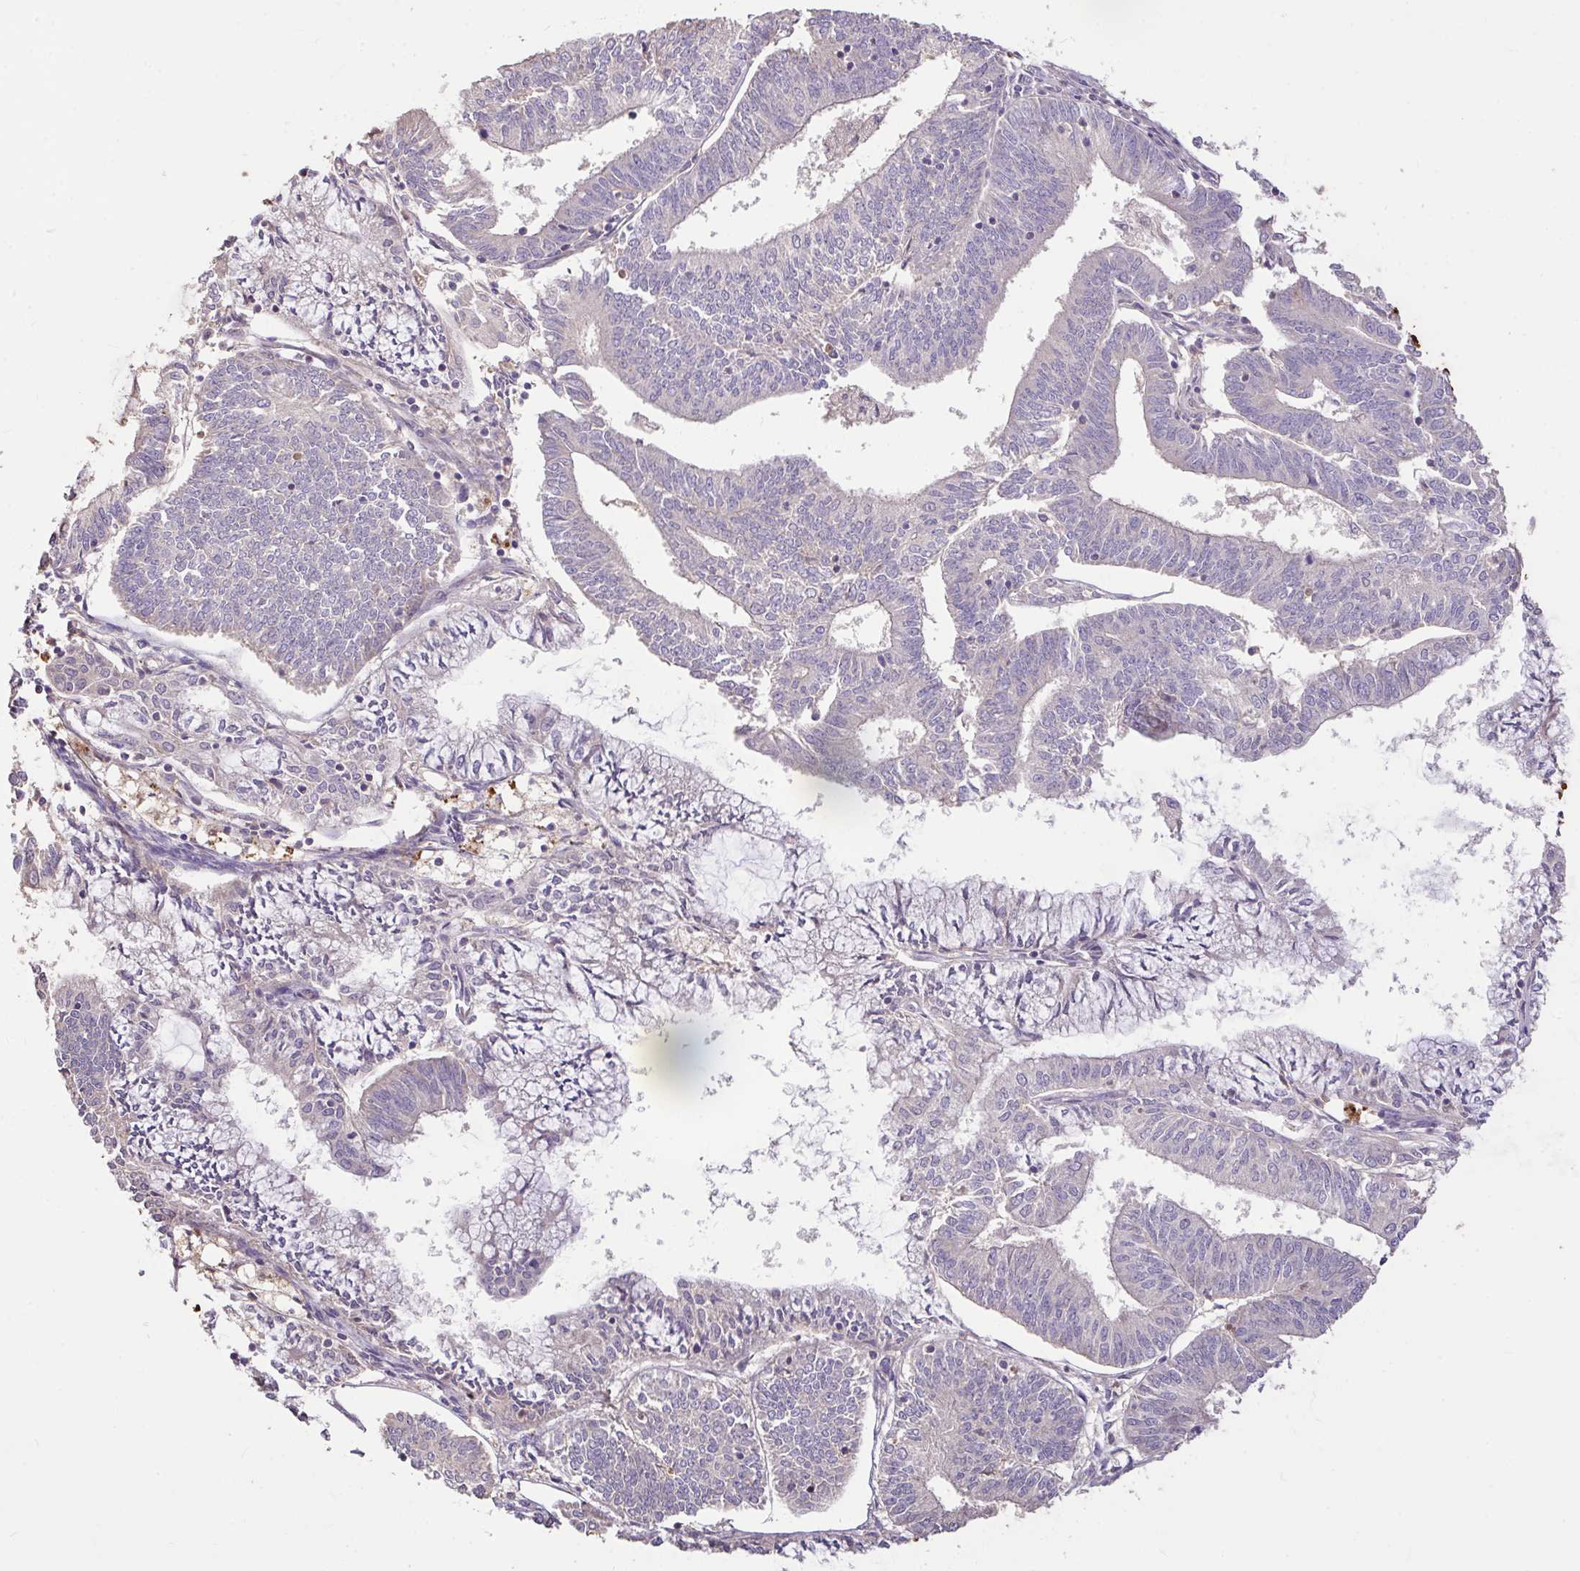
{"staining": {"intensity": "negative", "quantity": "none", "location": "none"}, "tissue": "endometrial cancer", "cell_type": "Tumor cells", "image_type": "cancer", "snomed": [{"axis": "morphology", "description": "Adenocarcinoma, NOS"}, {"axis": "topography", "description": "Endometrium"}], "caption": "IHC of adenocarcinoma (endometrial) reveals no positivity in tumor cells.", "gene": "FCER1A", "patient": {"sex": "female", "age": 61}}